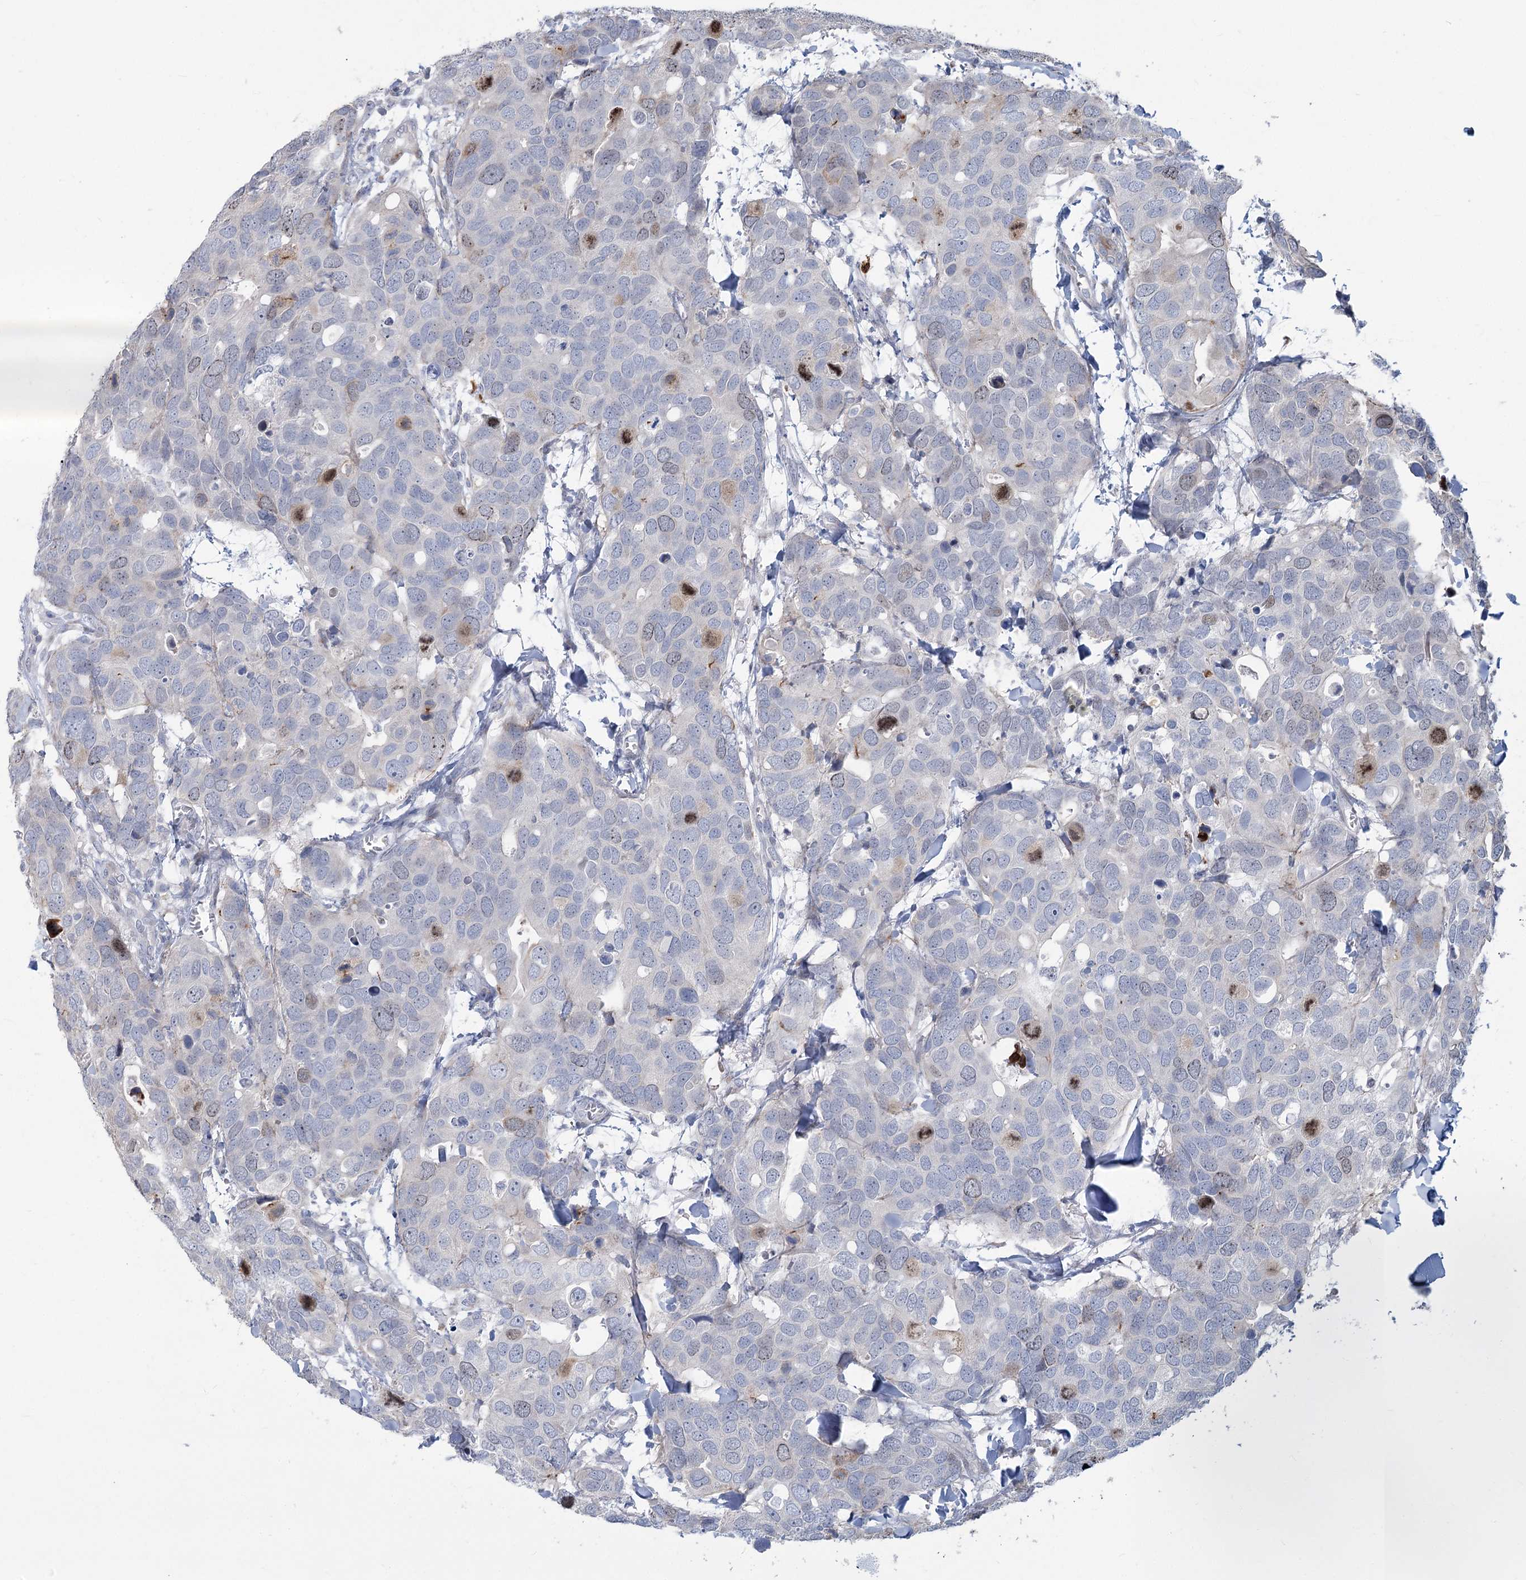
{"staining": {"intensity": "weak", "quantity": "<25%", "location": "nuclear"}, "tissue": "breast cancer", "cell_type": "Tumor cells", "image_type": "cancer", "snomed": [{"axis": "morphology", "description": "Duct carcinoma"}, {"axis": "topography", "description": "Breast"}], "caption": "Protein analysis of breast cancer (invasive ductal carcinoma) exhibits no significant staining in tumor cells.", "gene": "ABITRAM", "patient": {"sex": "female", "age": 83}}